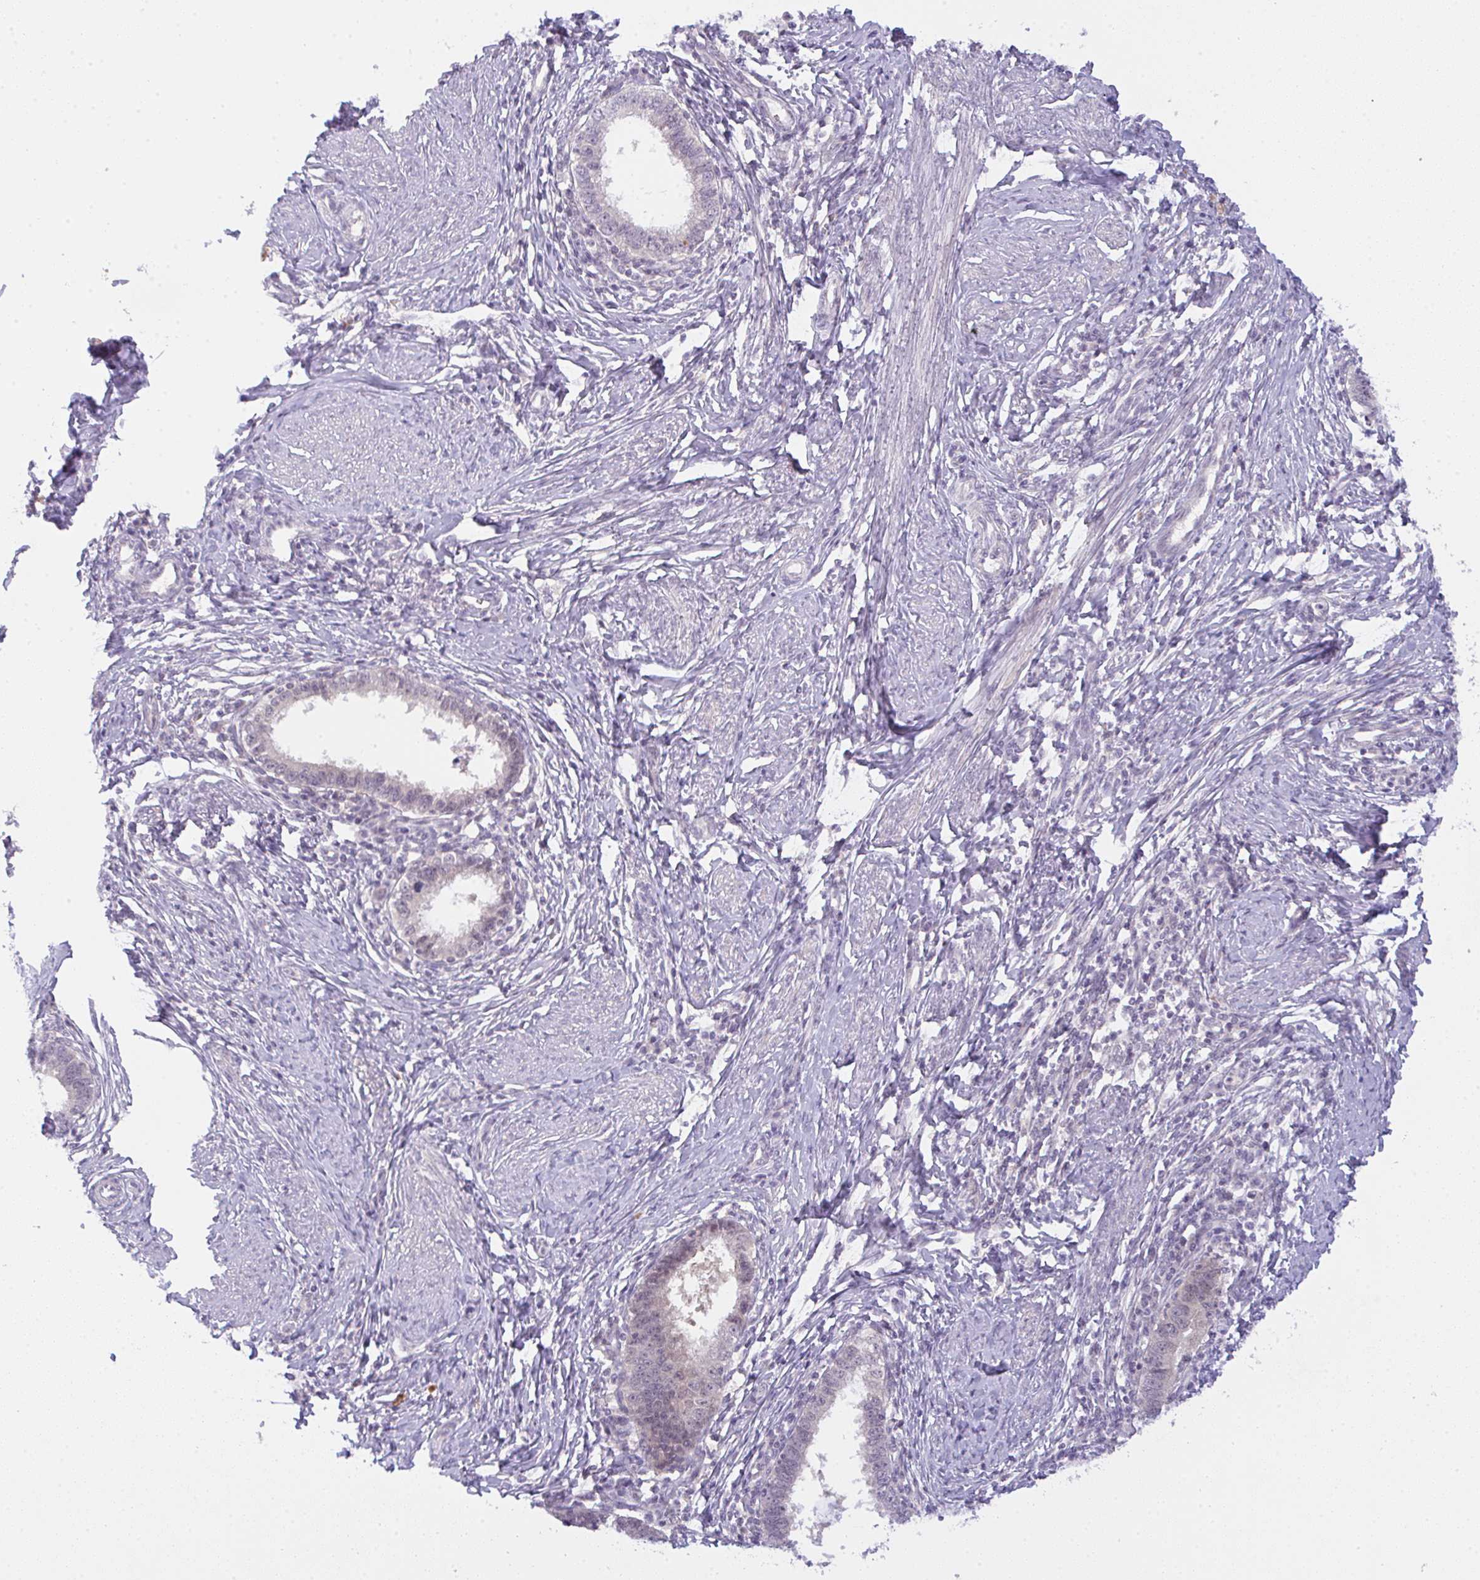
{"staining": {"intensity": "negative", "quantity": "none", "location": "none"}, "tissue": "cervical cancer", "cell_type": "Tumor cells", "image_type": "cancer", "snomed": [{"axis": "morphology", "description": "Adenocarcinoma, NOS"}, {"axis": "topography", "description": "Cervix"}], "caption": "IHC photomicrograph of neoplastic tissue: human cervical adenocarcinoma stained with DAB (3,3'-diaminobenzidine) shows no significant protein staining in tumor cells.", "gene": "CSE1L", "patient": {"sex": "female", "age": 36}}